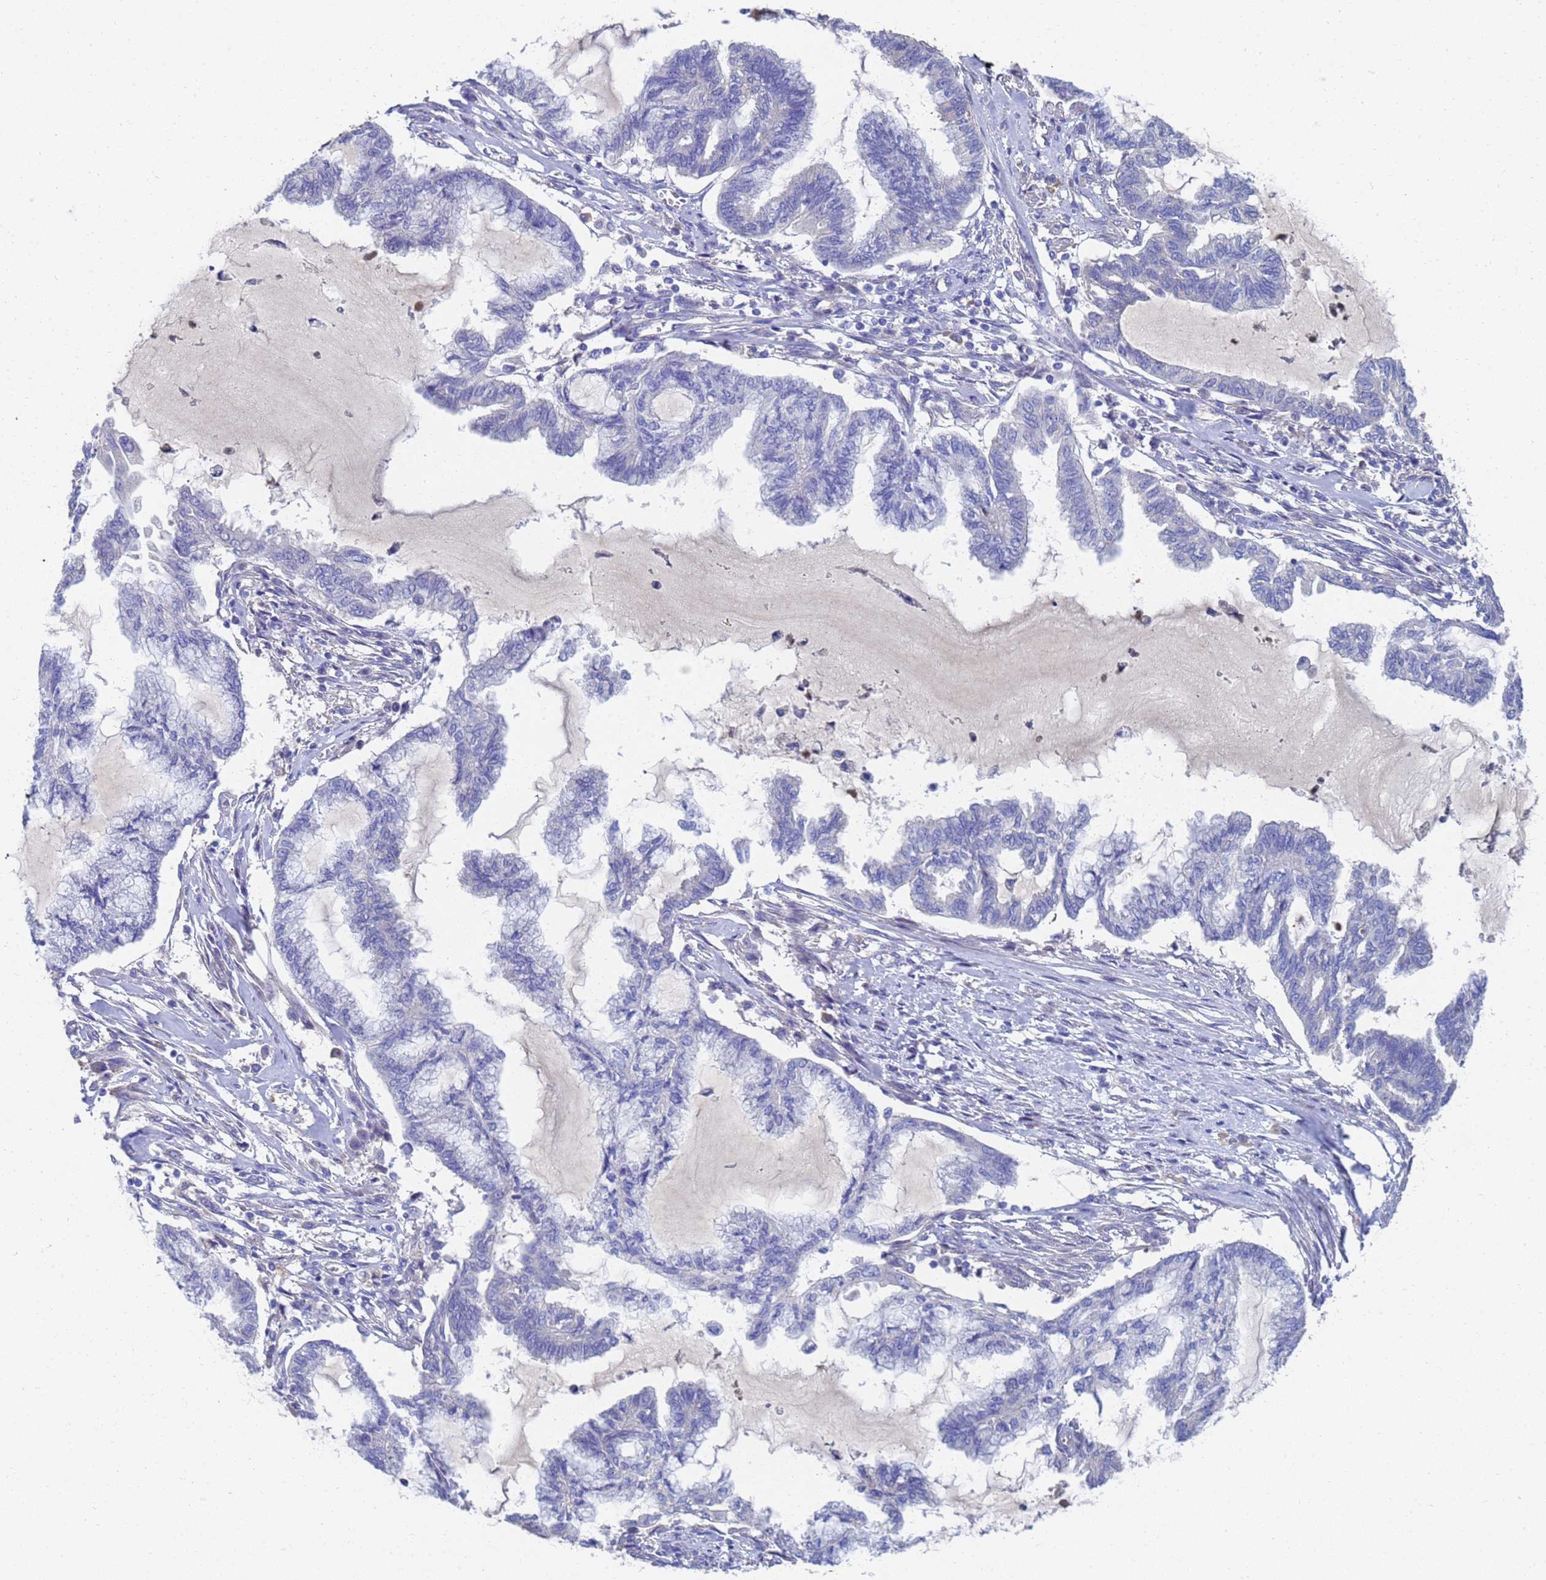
{"staining": {"intensity": "negative", "quantity": "none", "location": "none"}, "tissue": "endometrial cancer", "cell_type": "Tumor cells", "image_type": "cancer", "snomed": [{"axis": "morphology", "description": "Adenocarcinoma, NOS"}, {"axis": "topography", "description": "Endometrium"}], "caption": "This is a image of IHC staining of endometrial cancer, which shows no positivity in tumor cells.", "gene": "LBX2", "patient": {"sex": "female", "age": 86}}